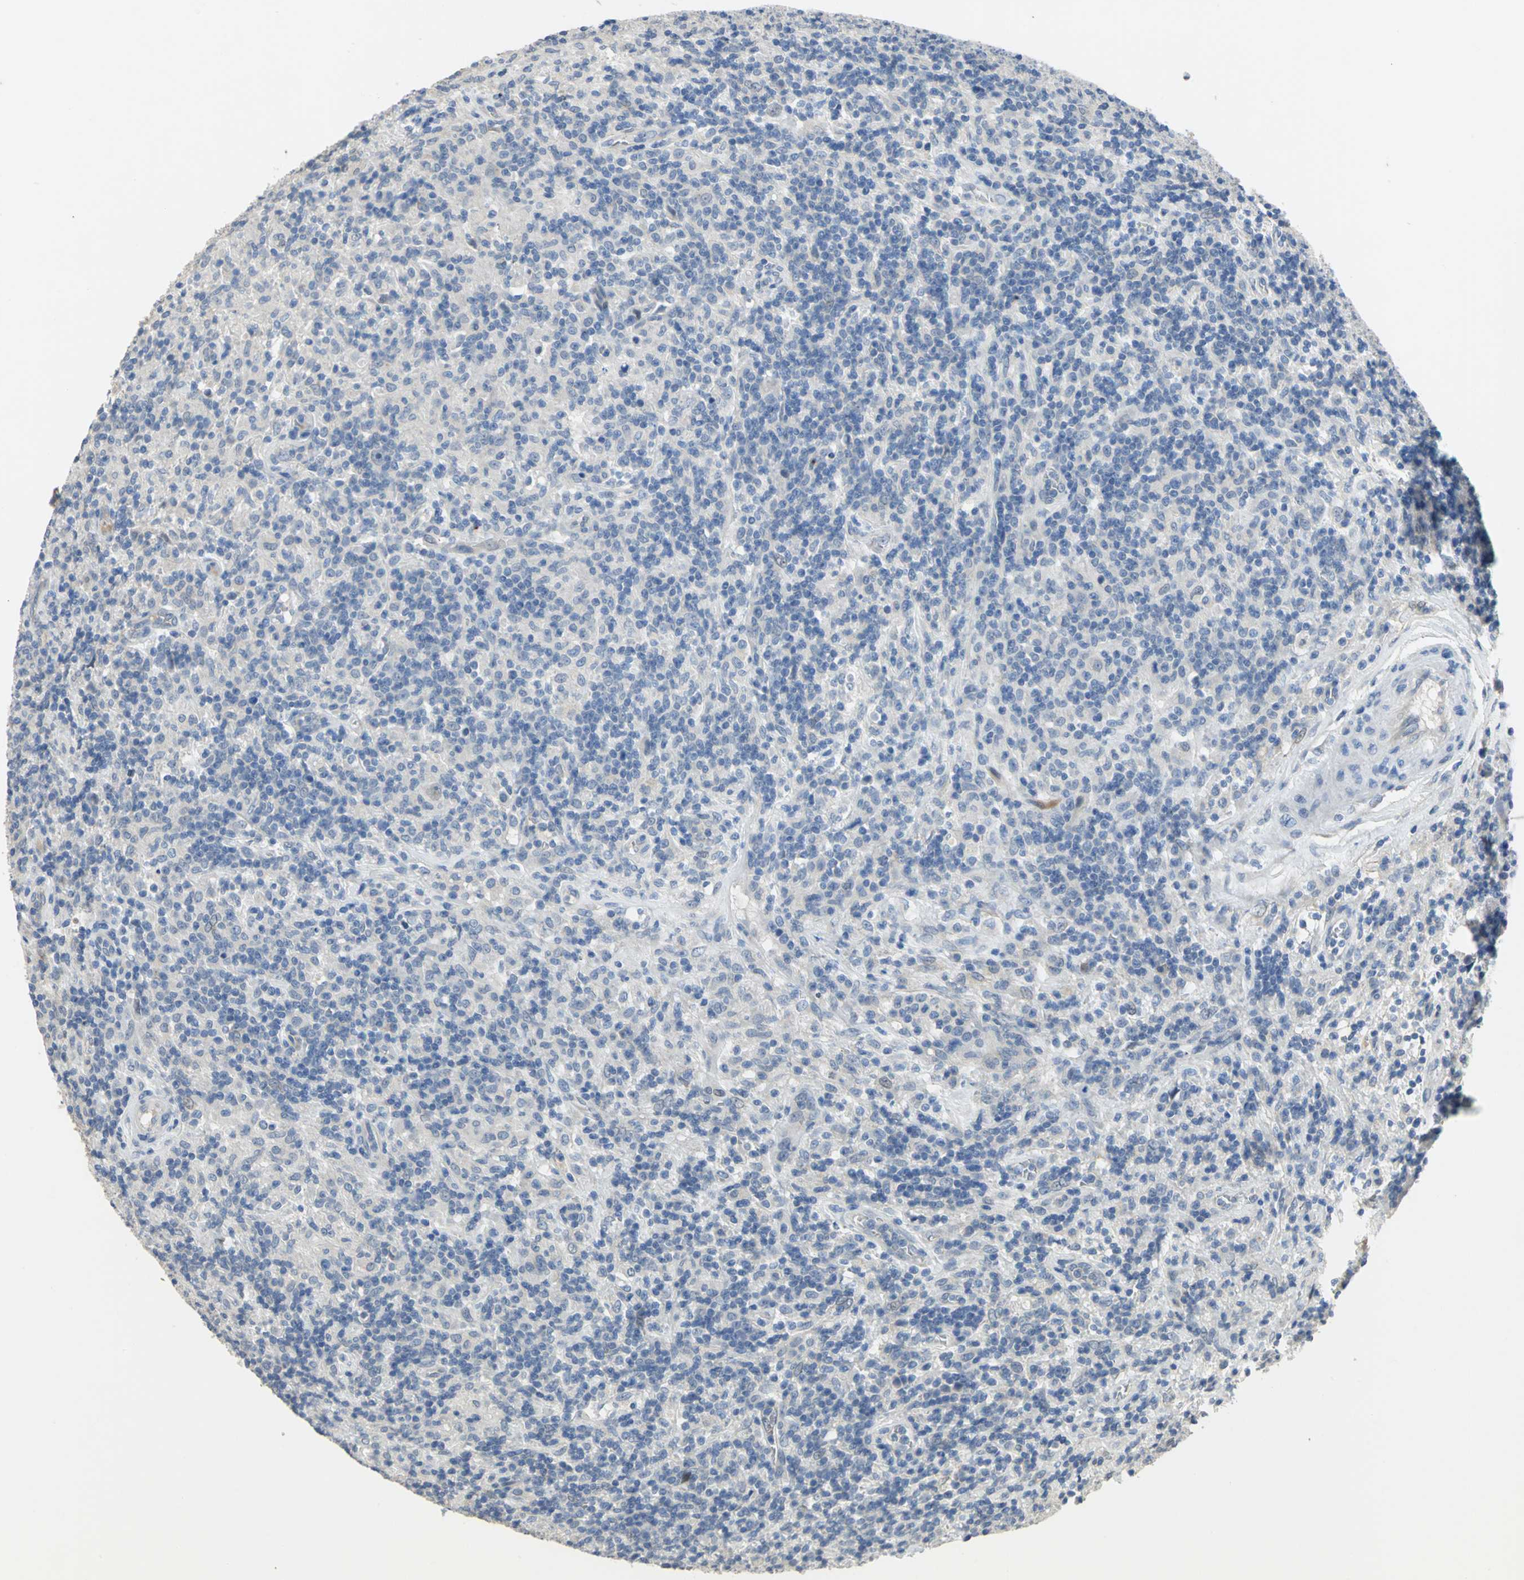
{"staining": {"intensity": "negative", "quantity": "none", "location": "none"}, "tissue": "lymphoma", "cell_type": "Tumor cells", "image_type": "cancer", "snomed": [{"axis": "morphology", "description": "Hodgkin's disease, NOS"}, {"axis": "topography", "description": "Lymph node"}], "caption": "Hodgkin's disease was stained to show a protein in brown. There is no significant positivity in tumor cells.", "gene": "IL17RB", "patient": {"sex": "male", "age": 70}}